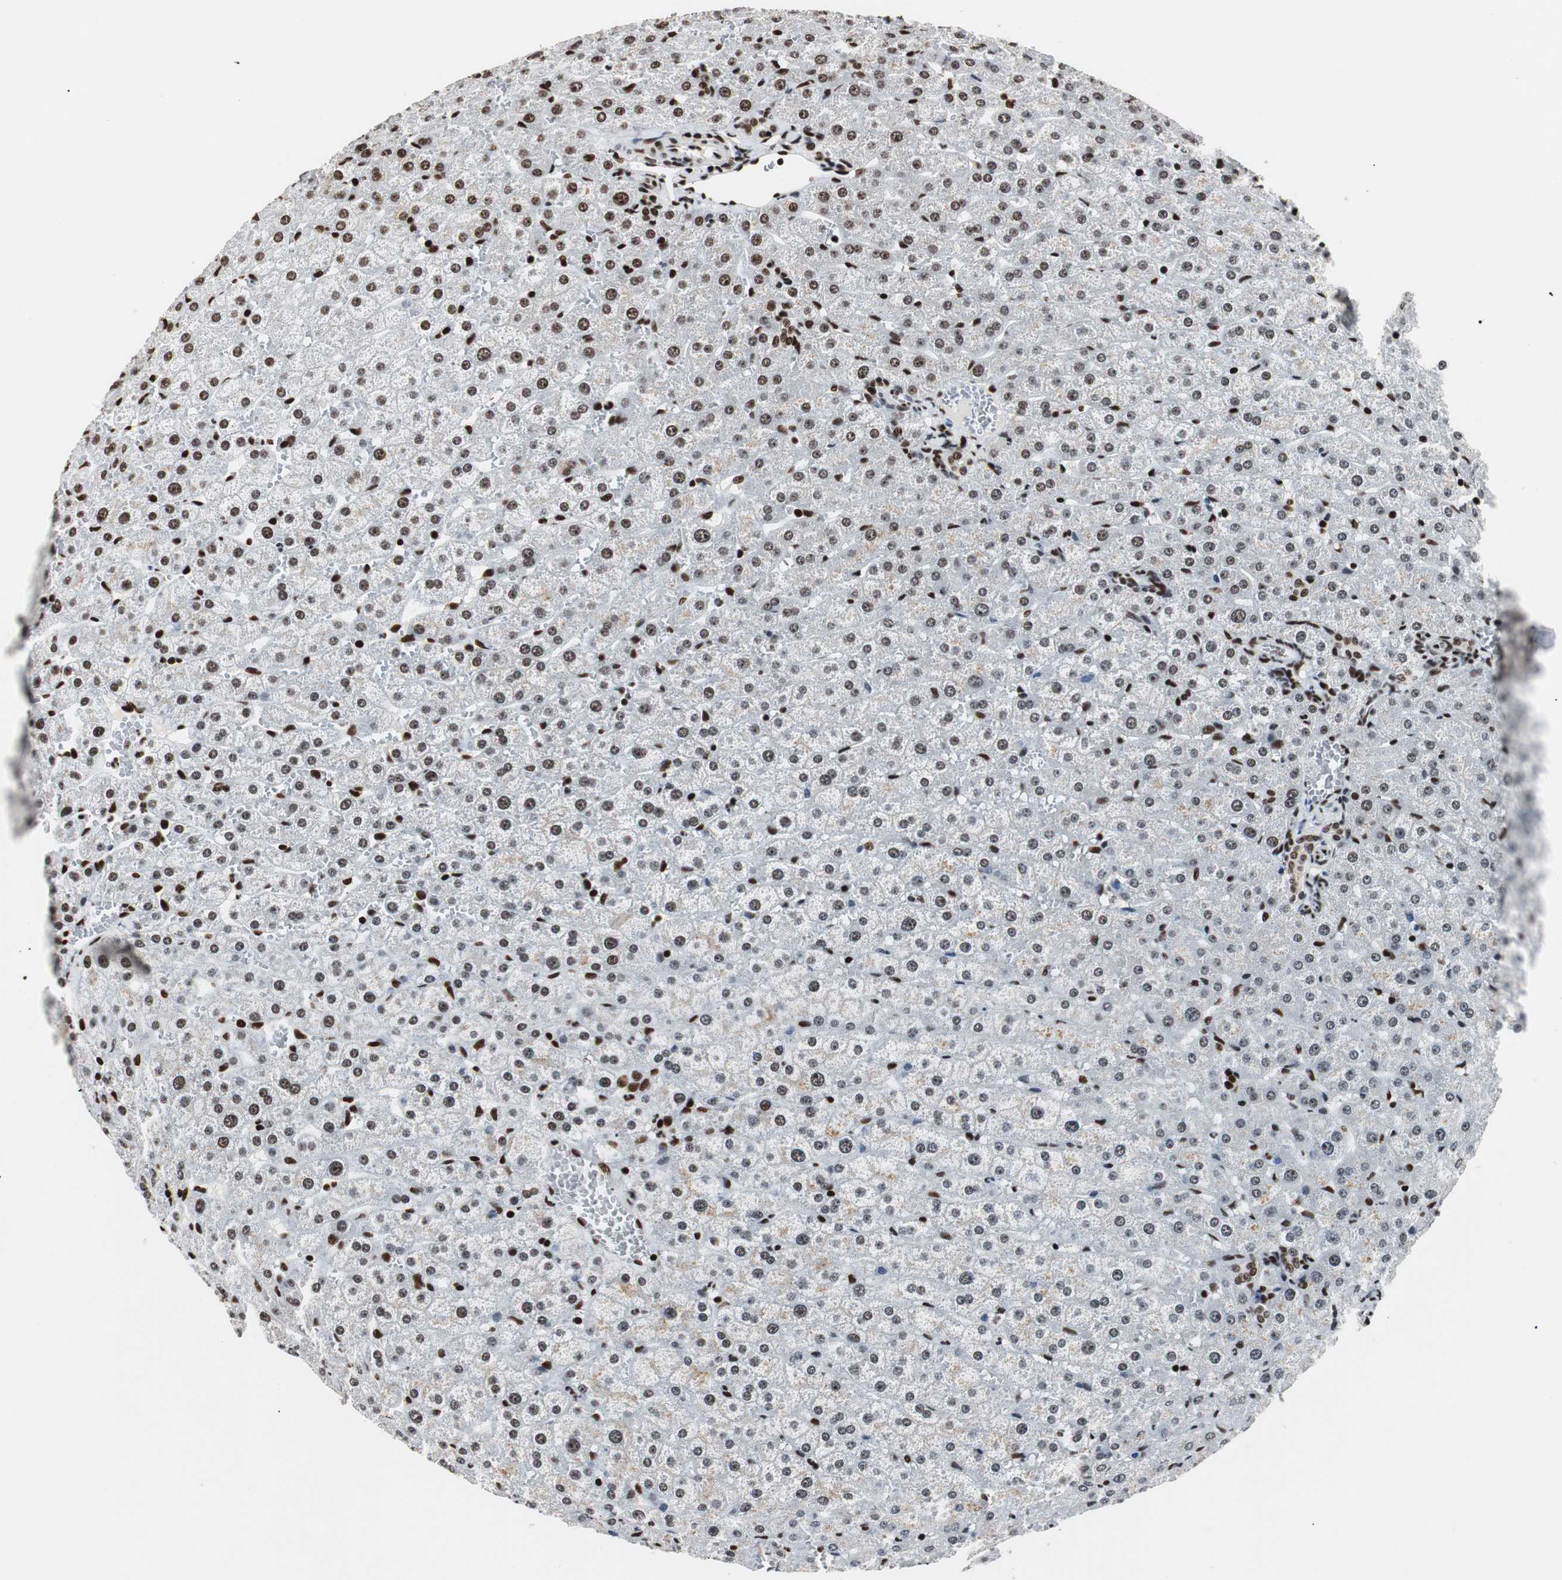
{"staining": {"intensity": "strong", "quantity": ">75%", "location": "nuclear"}, "tissue": "liver", "cell_type": "Cholangiocytes", "image_type": "normal", "snomed": [{"axis": "morphology", "description": "Normal tissue, NOS"}, {"axis": "morphology", "description": "Fibrosis, NOS"}, {"axis": "topography", "description": "Liver"}], "caption": "Immunohistochemistry photomicrograph of benign human liver stained for a protein (brown), which exhibits high levels of strong nuclear expression in approximately >75% of cholangiocytes.", "gene": "MTA2", "patient": {"sex": "female", "age": 29}}